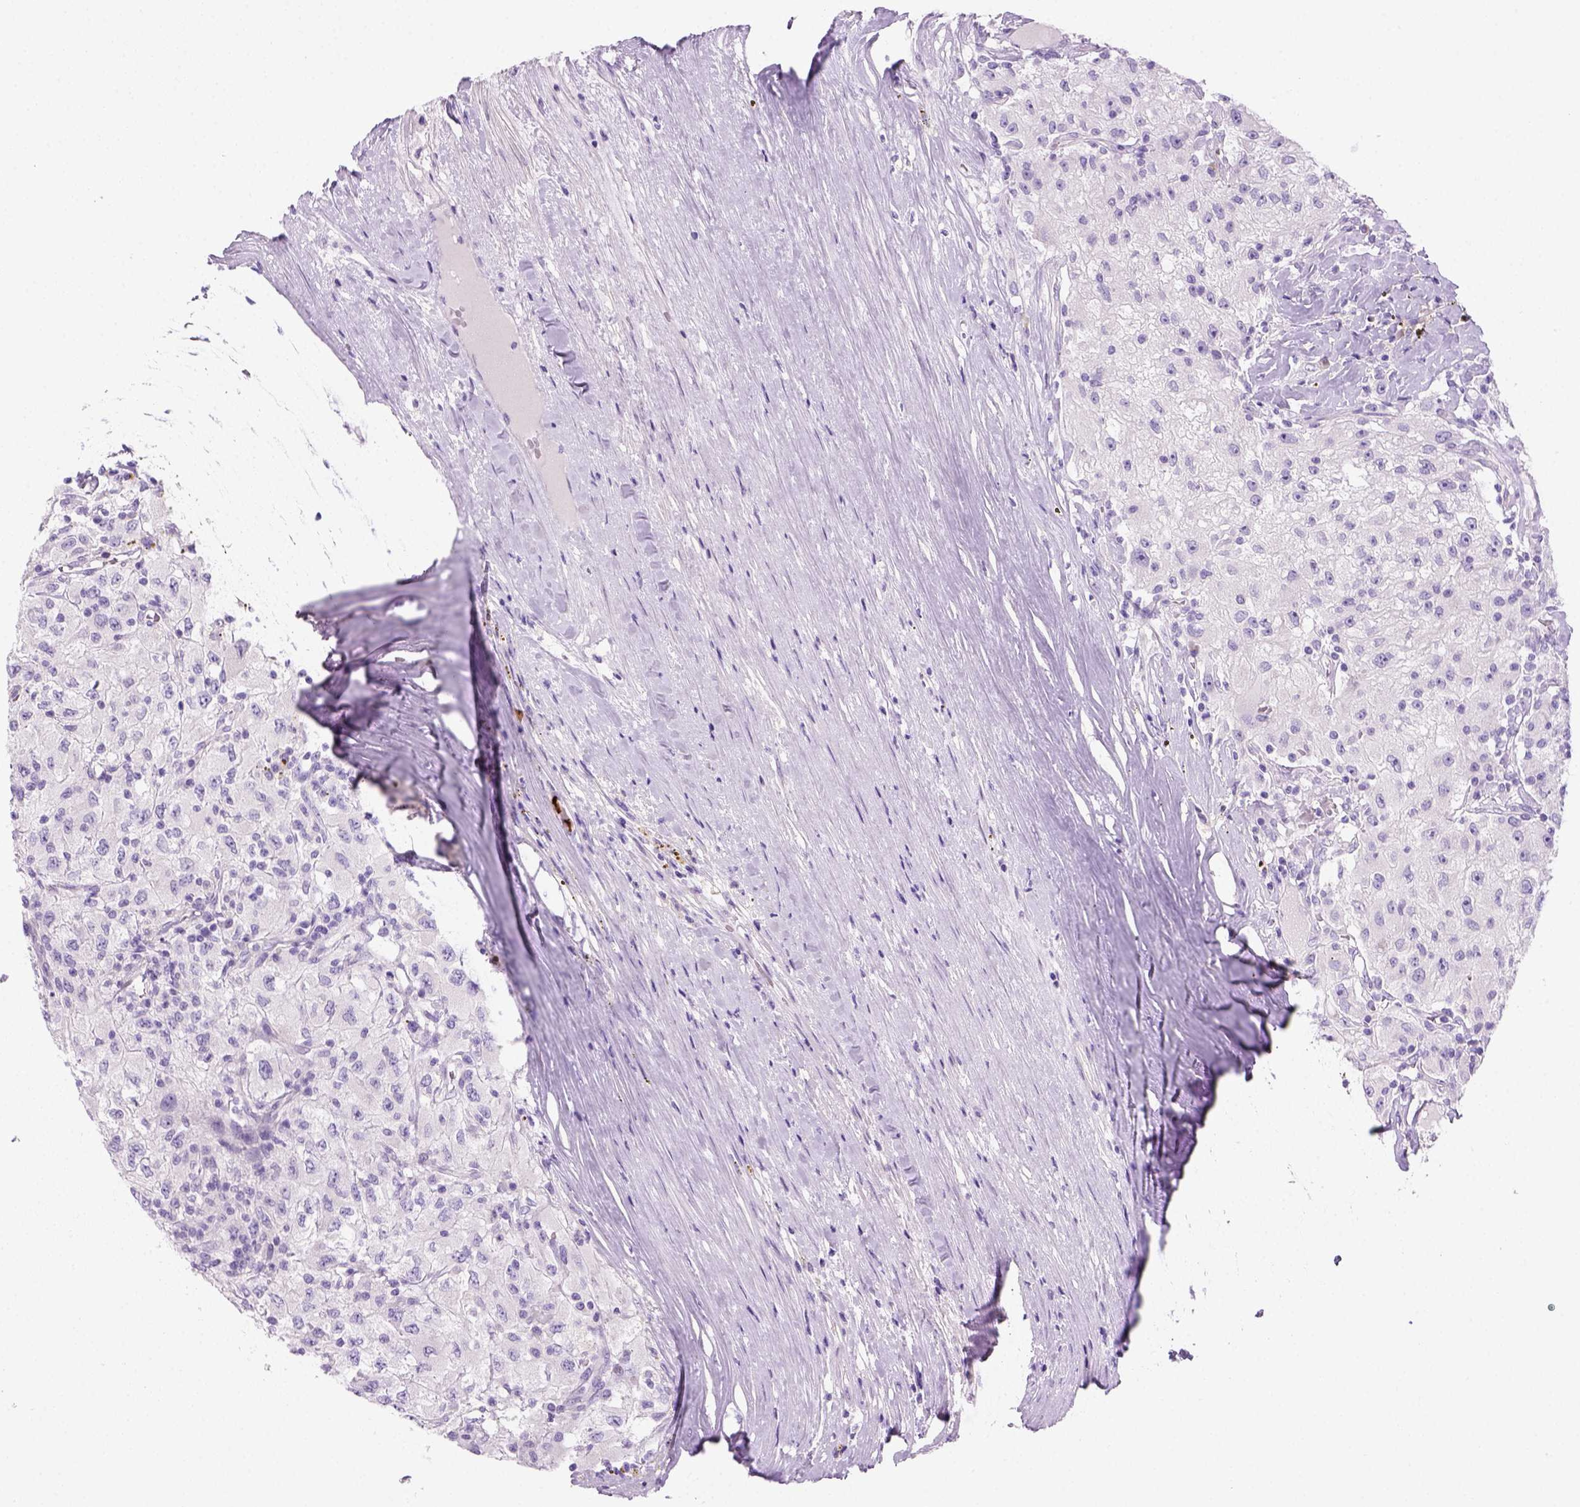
{"staining": {"intensity": "negative", "quantity": "none", "location": "none"}, "tissue": "renal cancer", "cell_type": "Tumor cells", "image_type": "cancer", "snomed": [{"axis": "morphology", "description": "Adenocarcinoma, NOS"}, {"axis": "topography", "description": "Kidney"}], "caption": "Histopathology image shows no protein staining in tumor cells of renal cancer tissue. The staining is performed using DAB (3,3'-diaminobenzidine) brown chromogen with nuclei counter-stained in using hematoxylin.", "gene": "DNAH11", "patient": {"sex": "female", "age": 67}}